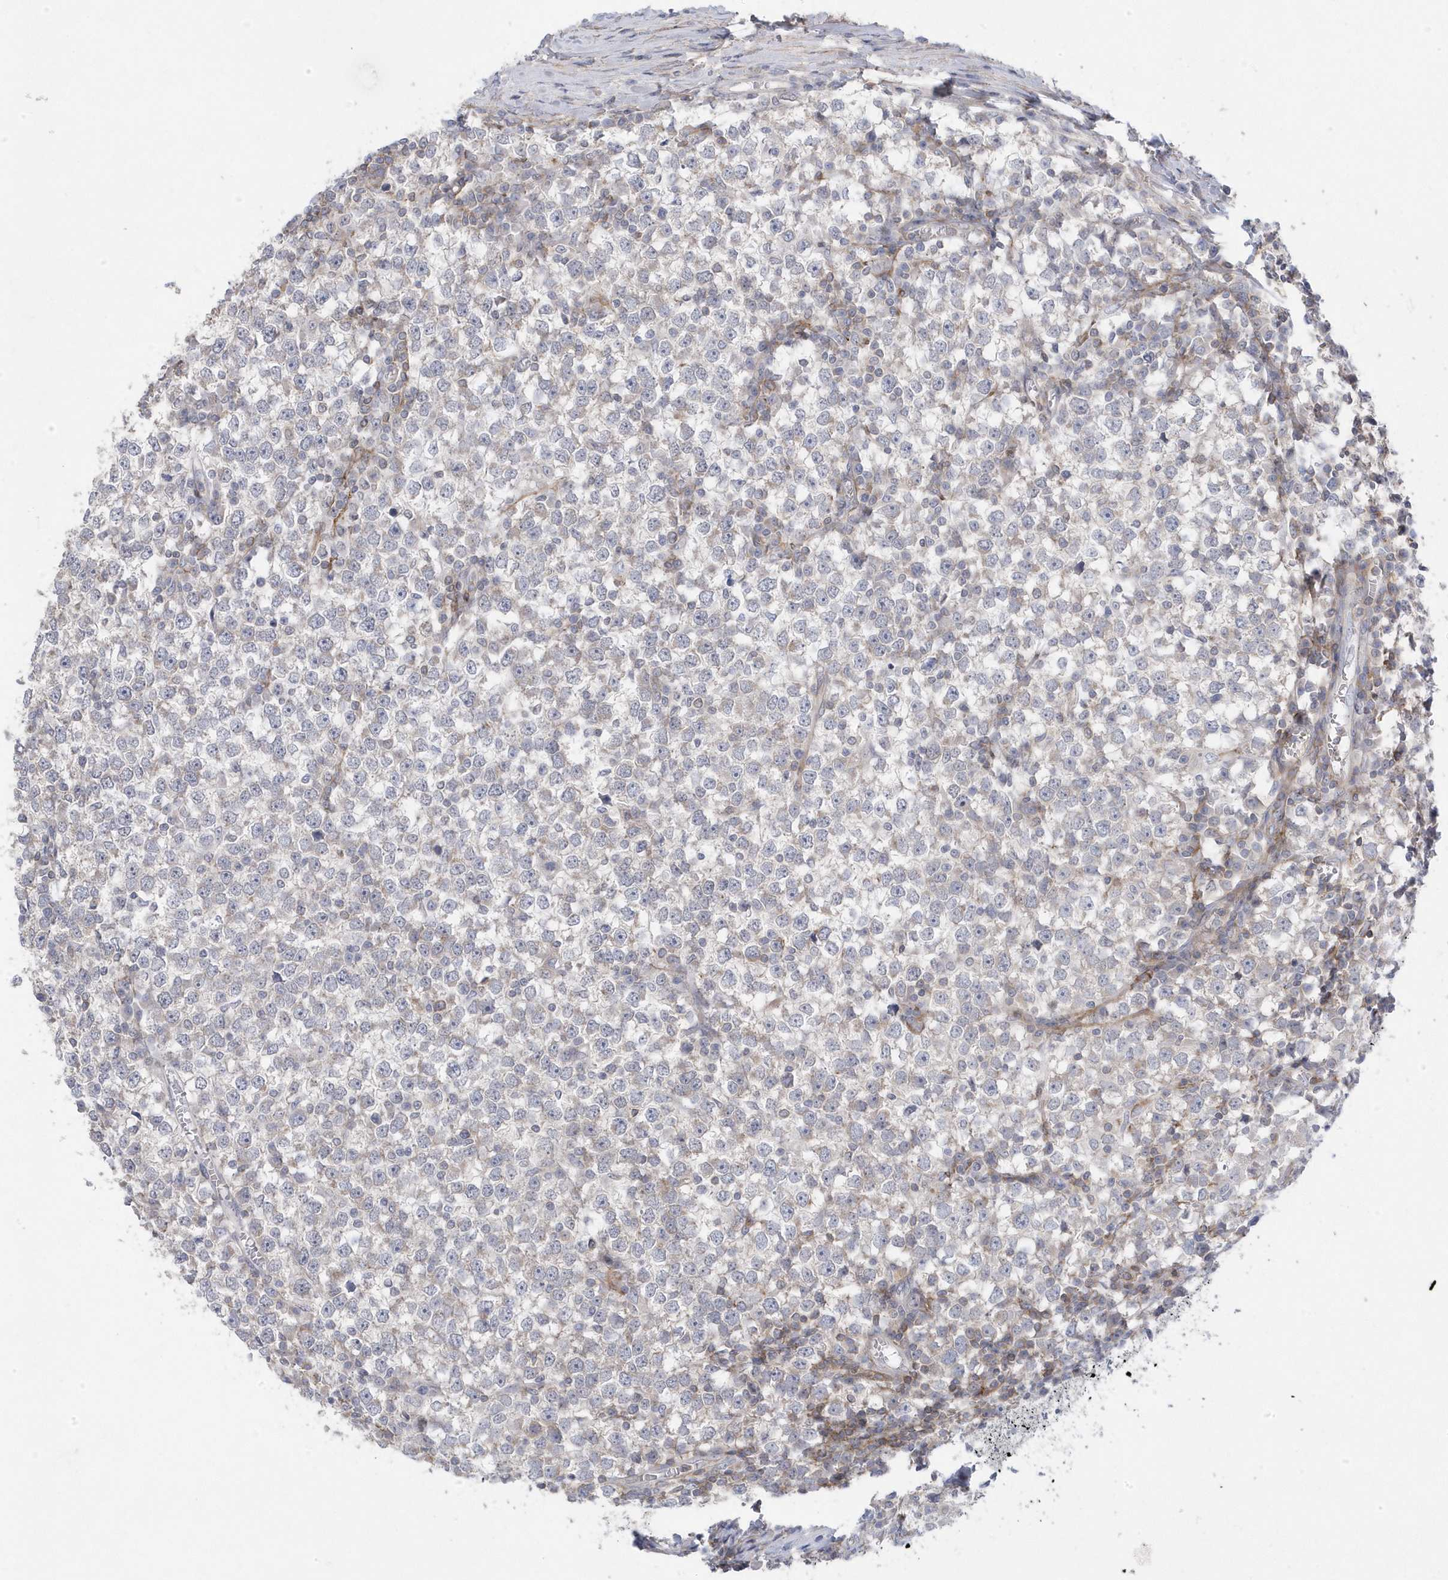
{"staining": {"intensity": "negative", "quantity": "none", "location": "none"}, "tissue": "testis cancer", "cell_type": "Tumor cells", "image_type": "cancer", "snomed": [{"axis": "morphology", "description": "Seminoma, NOS"}, {"axis": "topography", "description": "Testis"}], "caption": "Immunohistochemistry of testis cancer demonstrates no expression in tumor cells.", "gene": "ANAPC1", "patient": {"sex": "male", "age": 65}}